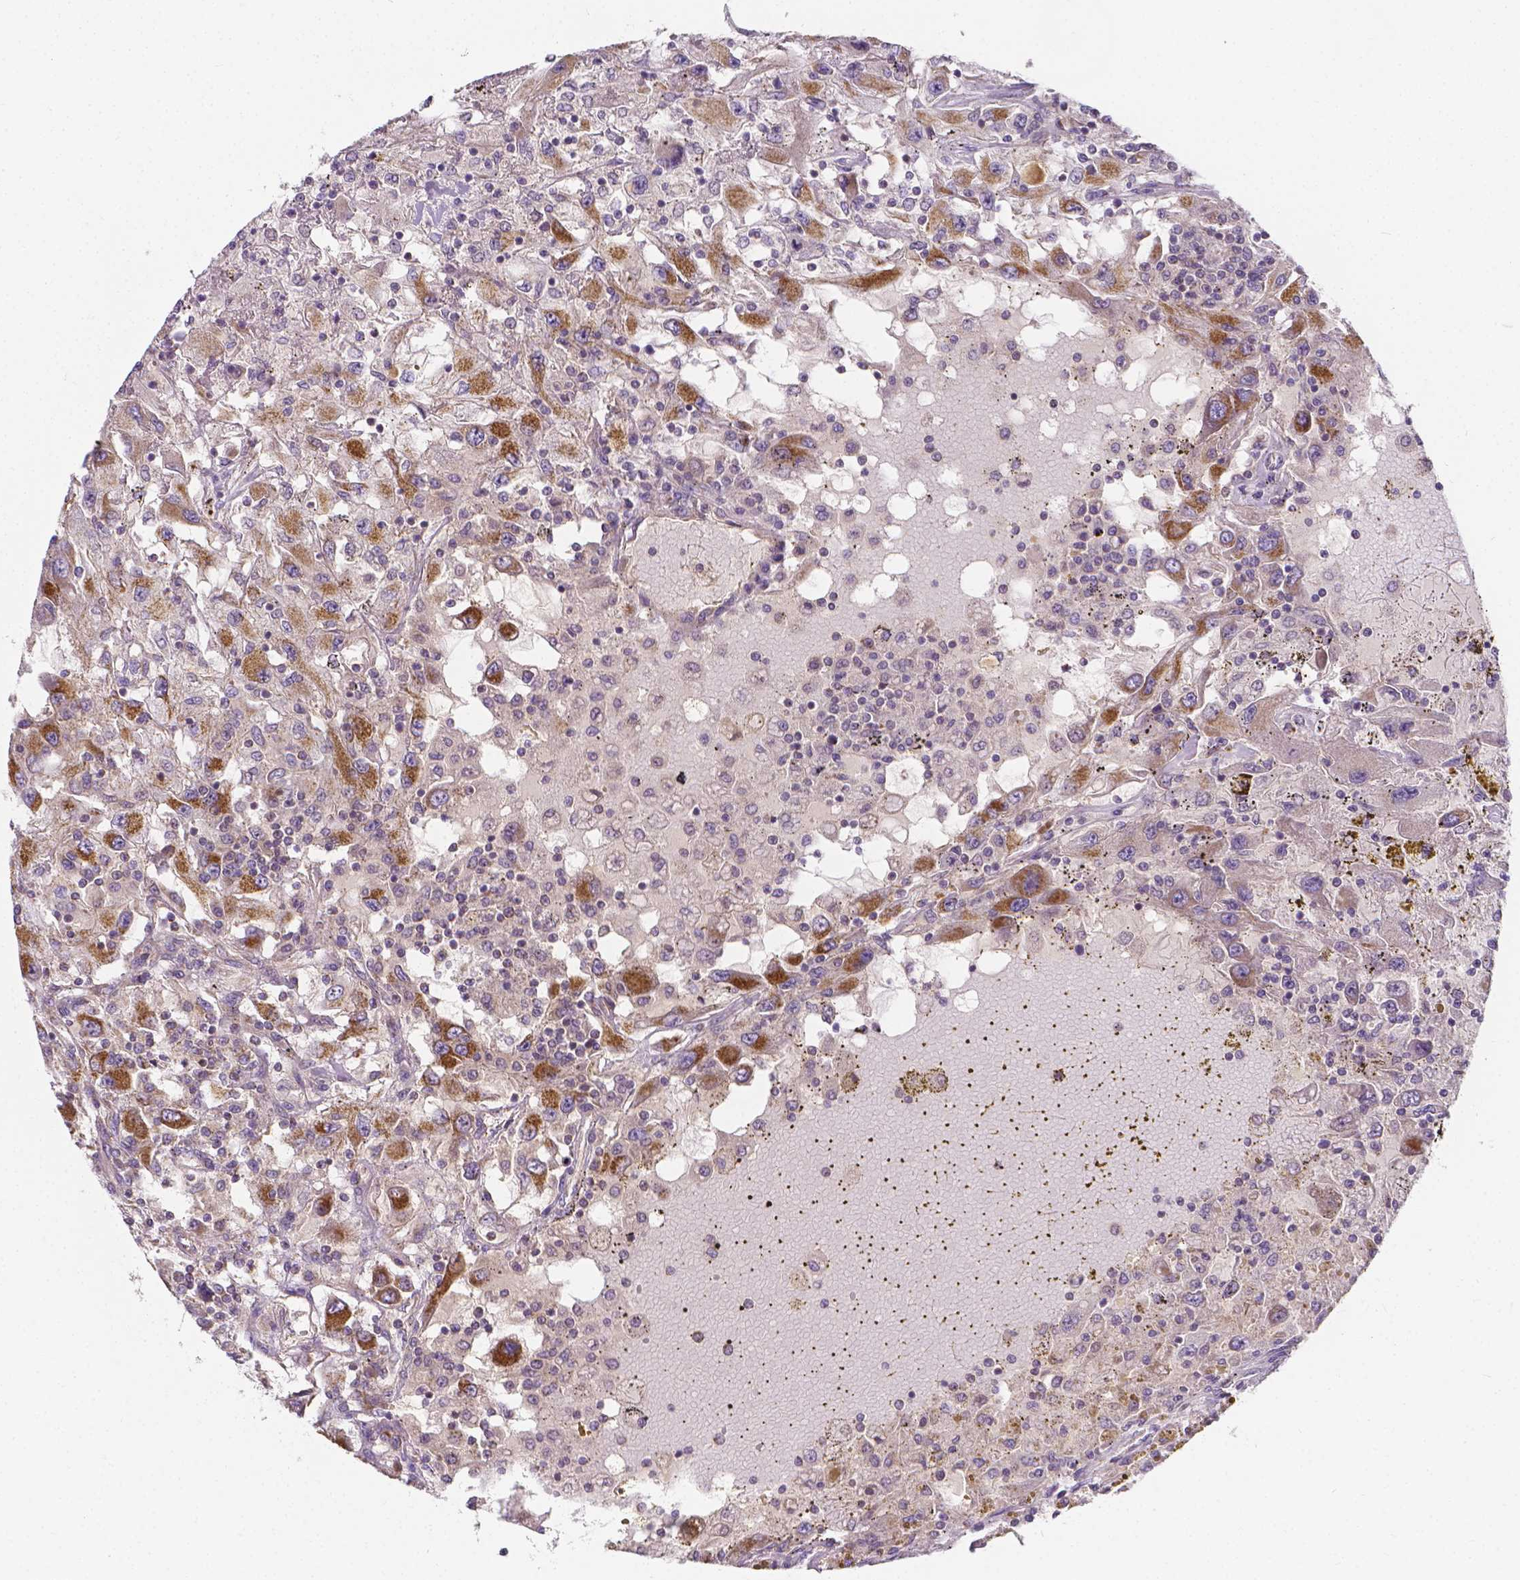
{"staining": {"intensity": "moderate", "quantity": ">75%", "location": "cytoplasmic/membranous"}, "tissue": "renal cancer", "cell_type": "Tumor cells", "image_type": "cancer", "snomed": [{"axis": "morphology", "description": "Adenocarcinoma, NOS"}, {"axis": "topography", "description": "Kidney"}], "caption": "Protein analysis of renal adenocarcinoma tissue shows moderate cytoplasmic/membranous staining in about >75% of tumor cells.", "gene": "SNCAIP", "patient": {"sex": "female", "age": 67}}